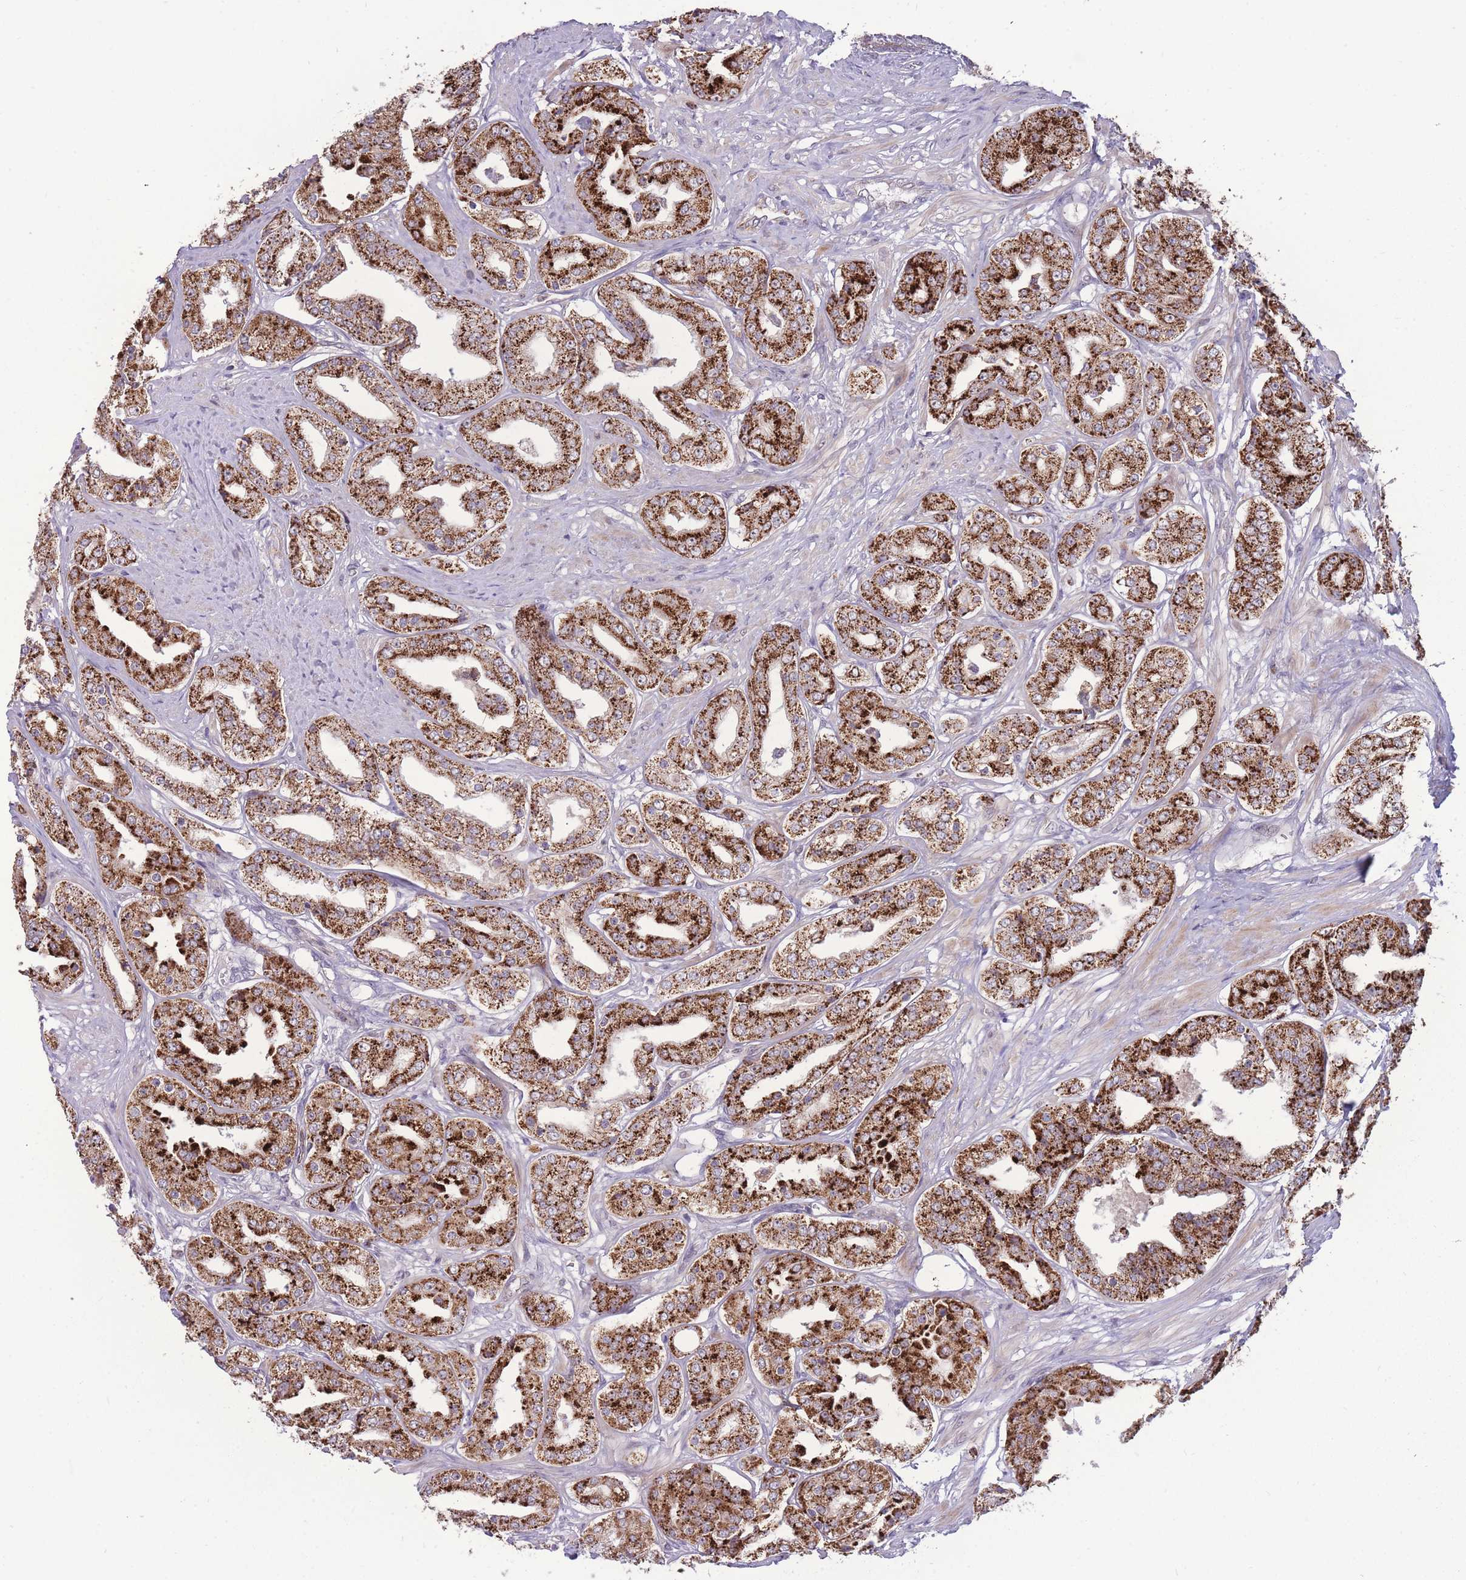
{"staining": {"intensity": "strong", "quantity": ">75%", "location": "cytoplasmic/membranous"}, "tissue": "prostate cancer", "cell_type": "Tumor cells", "image_type": "cancer", "snomed": [{"axis": "morphology", "description": "Adenocarcinoma, High grade"}, {"axis": "topography", "description": "Prostate"}], "caption": "This is a histology image of immunohistochemistry (IHC) staining of prostate cancer, which shows strong positivity in the cytoplasmic/membranous of tumor cells.", "gene": "MCIDAS", "patient": {"sex": "male", "age": 63}}